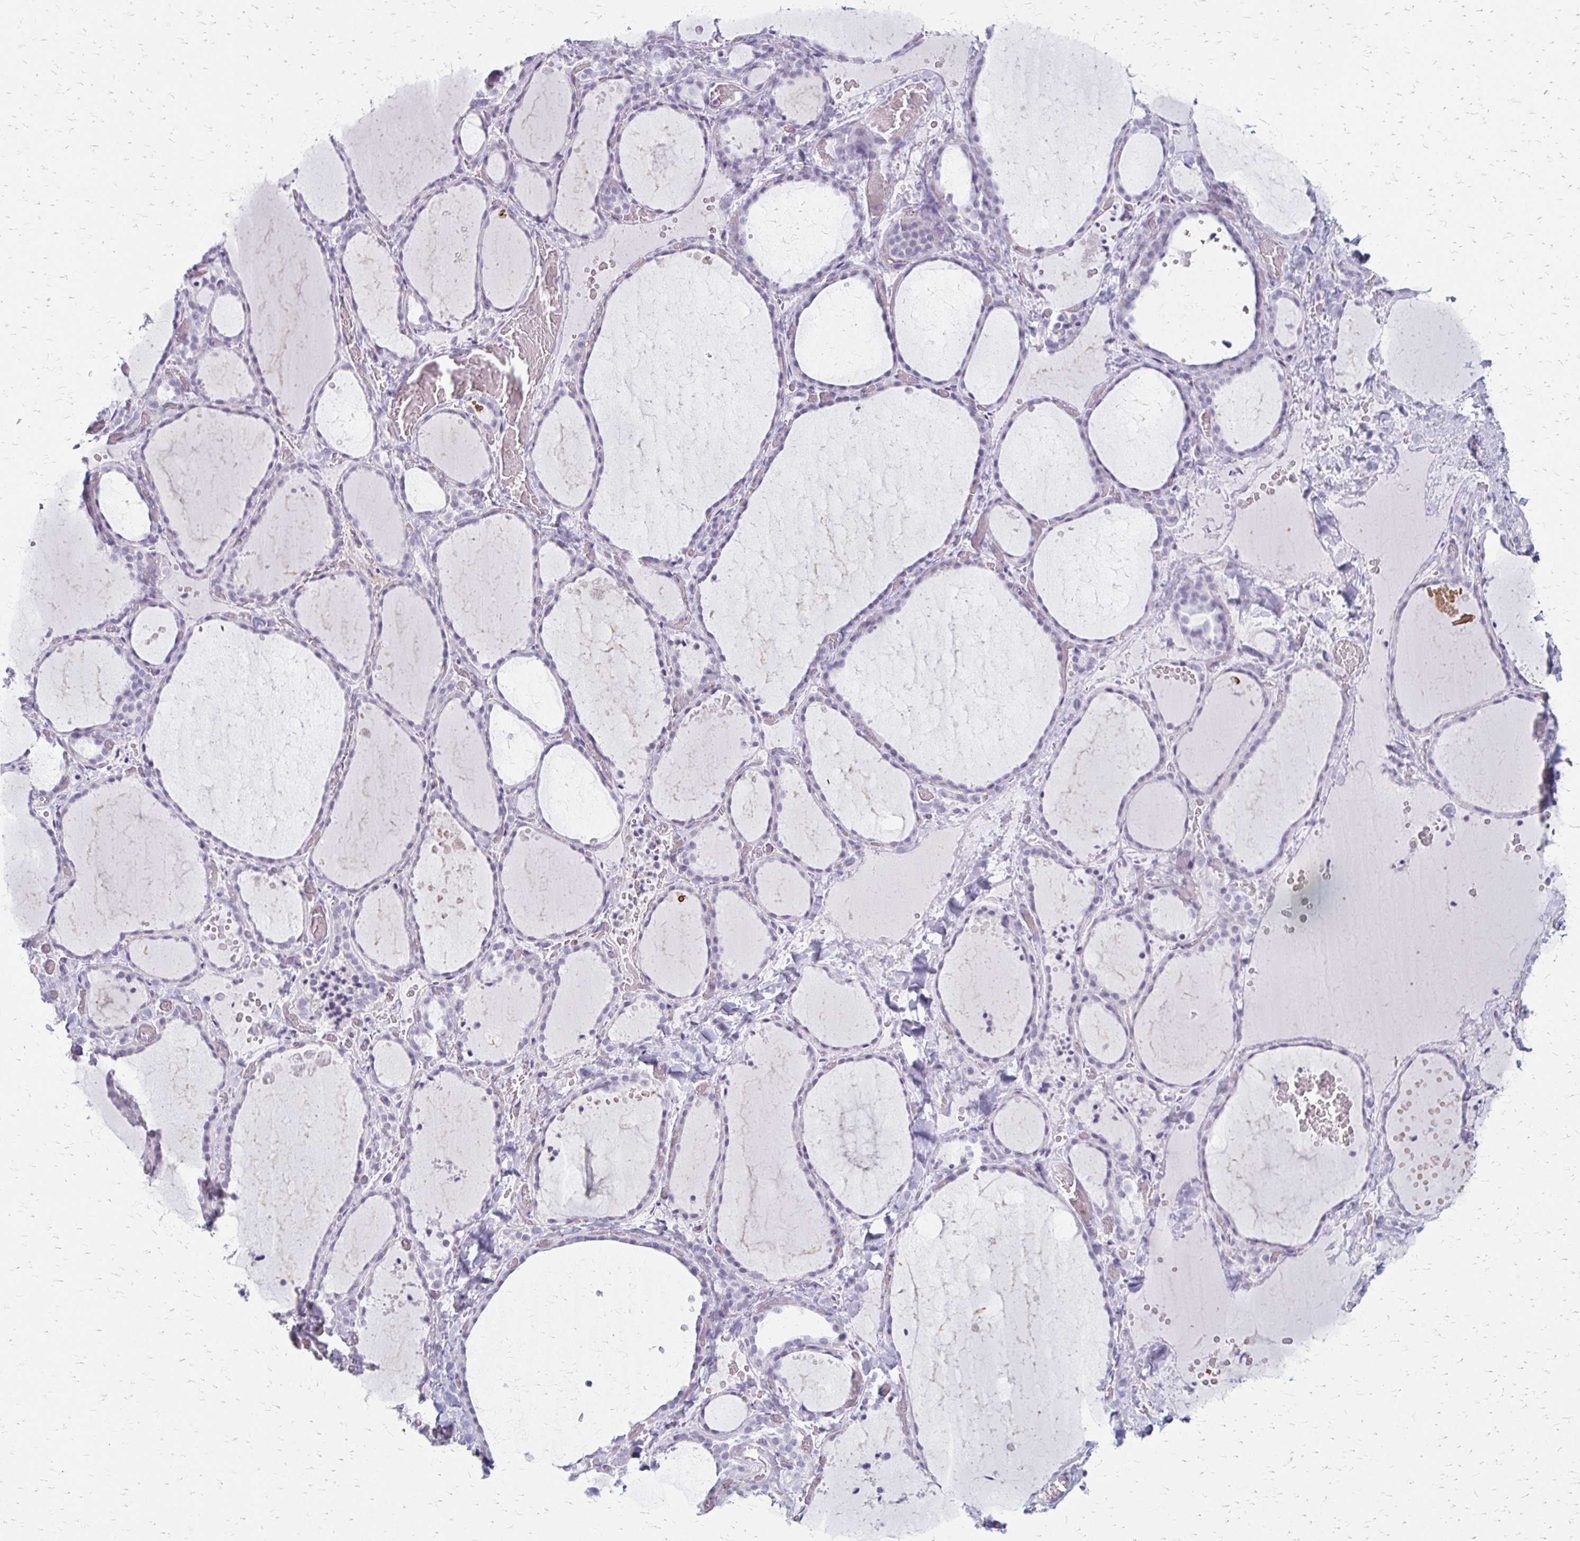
{"staining": {"intensity": "negative", "quantity": "none", "location": "none"}, "tissue": "thyroid gland", "cell_type": "Glandular cells", "image_type": "normal", "snomed": [{"axis": "morphology", "description": "Normal tissue, NOS"}, {"axis": "topography", "description": "Thyroid gland"}], "caption": "High magnification brightfield microscopy of normal thyroid gland stained with DAB (brown) and counterstained with hematoxylin (blue): glandular cells show no significant positivity. Brightfield microscopy of IHC stained with DAB (3,3'-diaminobenzidine) (brown) and hematoxylin (blue), captured at high magnification.", "gene": "ACP5", "patient": {"sex": "female", "age": 36}}